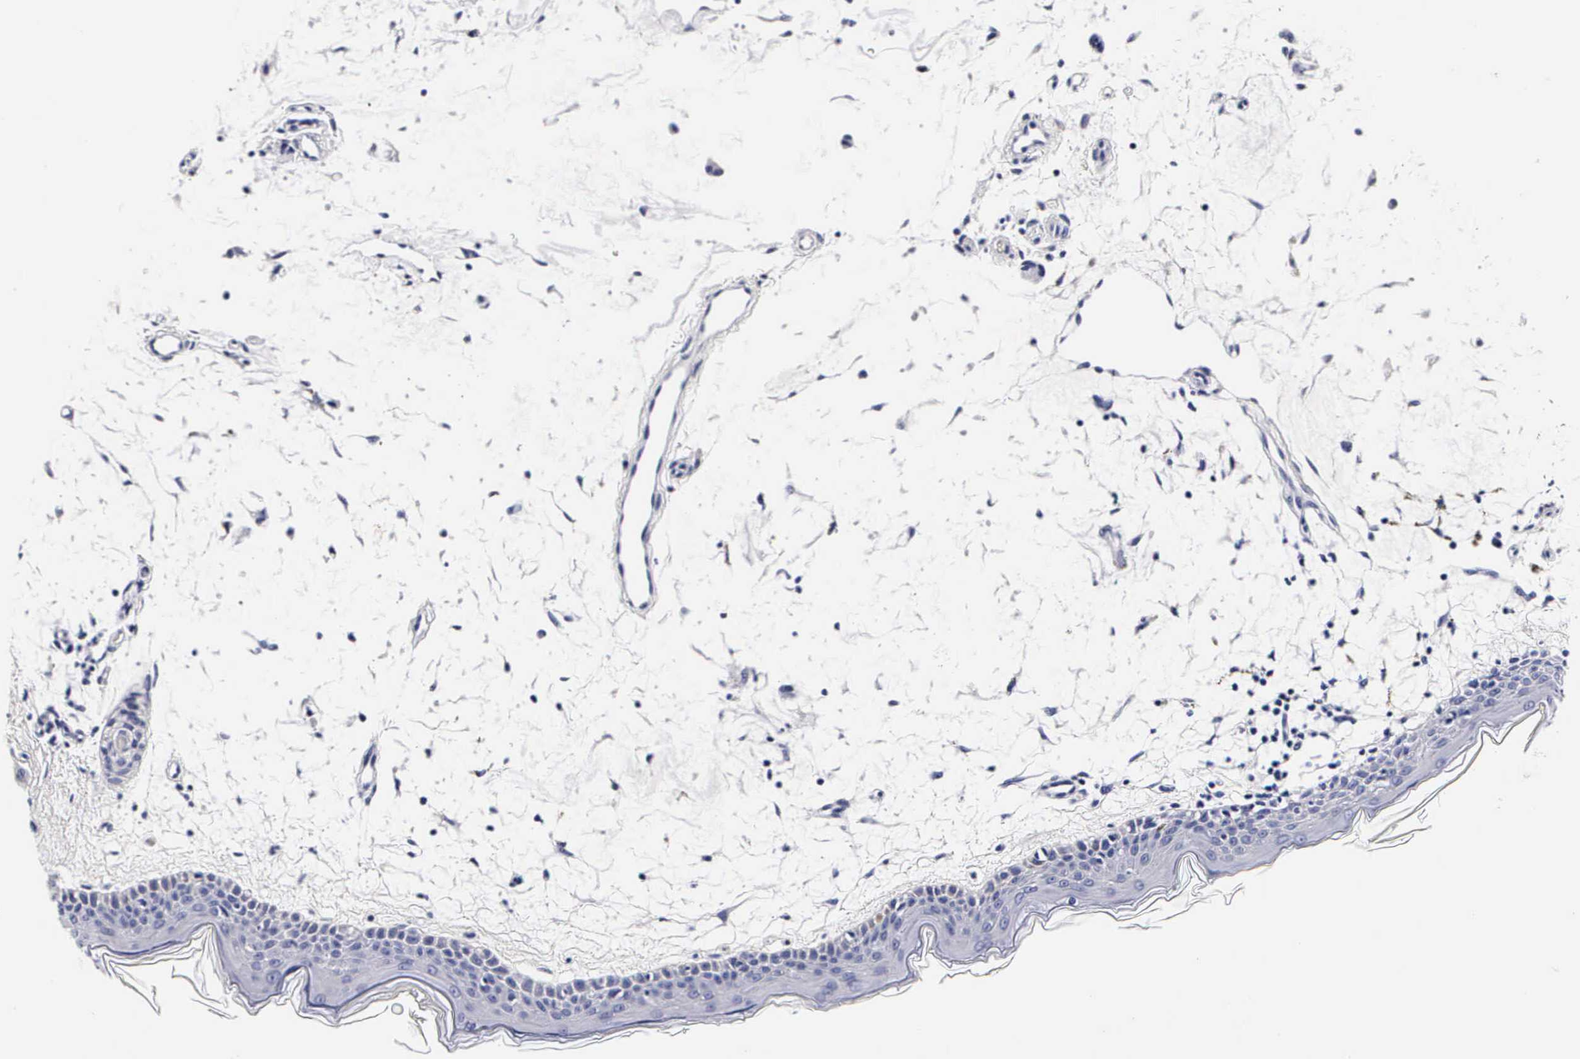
{"staining": {"intensity": "negative", "quantity": "none", "location": "none"}, "tissue": "skin", "cell_type": "Fibroblasts", "image_type": "normal", "snomed": [{"axis": "morphology", "description": "Normal tissue, NOS"}, {"axis": "topography", "description": "Skin"}], "caption": "A high-resolution image shows immunohistochemistry staining of benign skin, which demonstrates no significant staining in fibroblasts.", "gene": "RNASE6", "patient": {"sex": "female", "age": 90}}